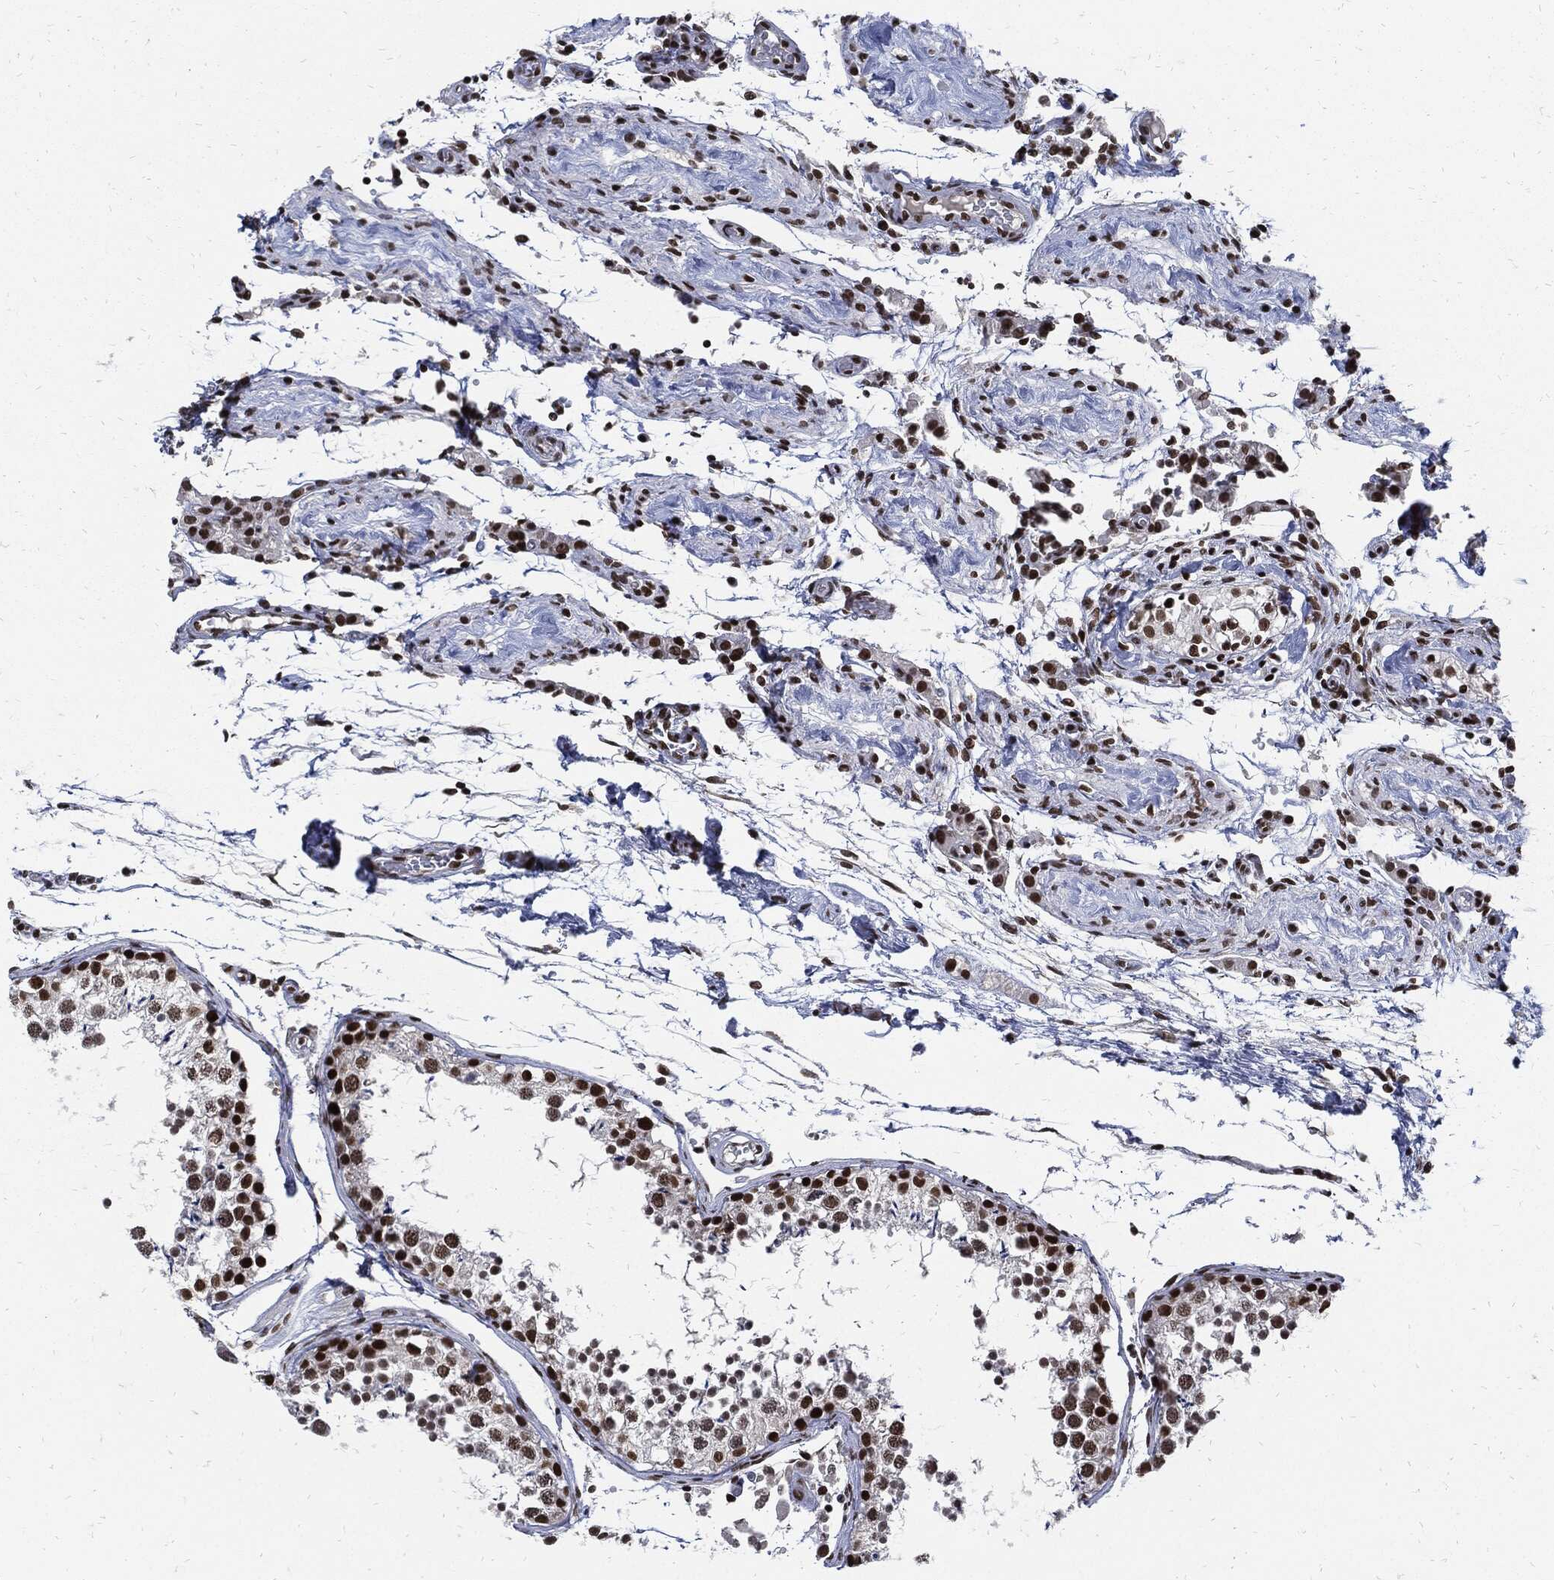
{"staining": {"intensity": "strong", "quantity": "25%-75%", "location": "nuclear"}, "tissue": "testis", "cell_type": "Cells in seminiferous ducts", "image_type": "normal", "snomed": [{"axis": "morphology", "description": "Normal tissue, NOS"}, {"axis": "topography", "description": "Testis"}], "caption": "Immunohistochemistry (IHC) of normal testis demonstrates high levels of strong nuclear staining in approximately 25%-75% of cells in seminiferous ducts.", "gene": "TERF2", "patient": {"sex": "male", "age": 29}}